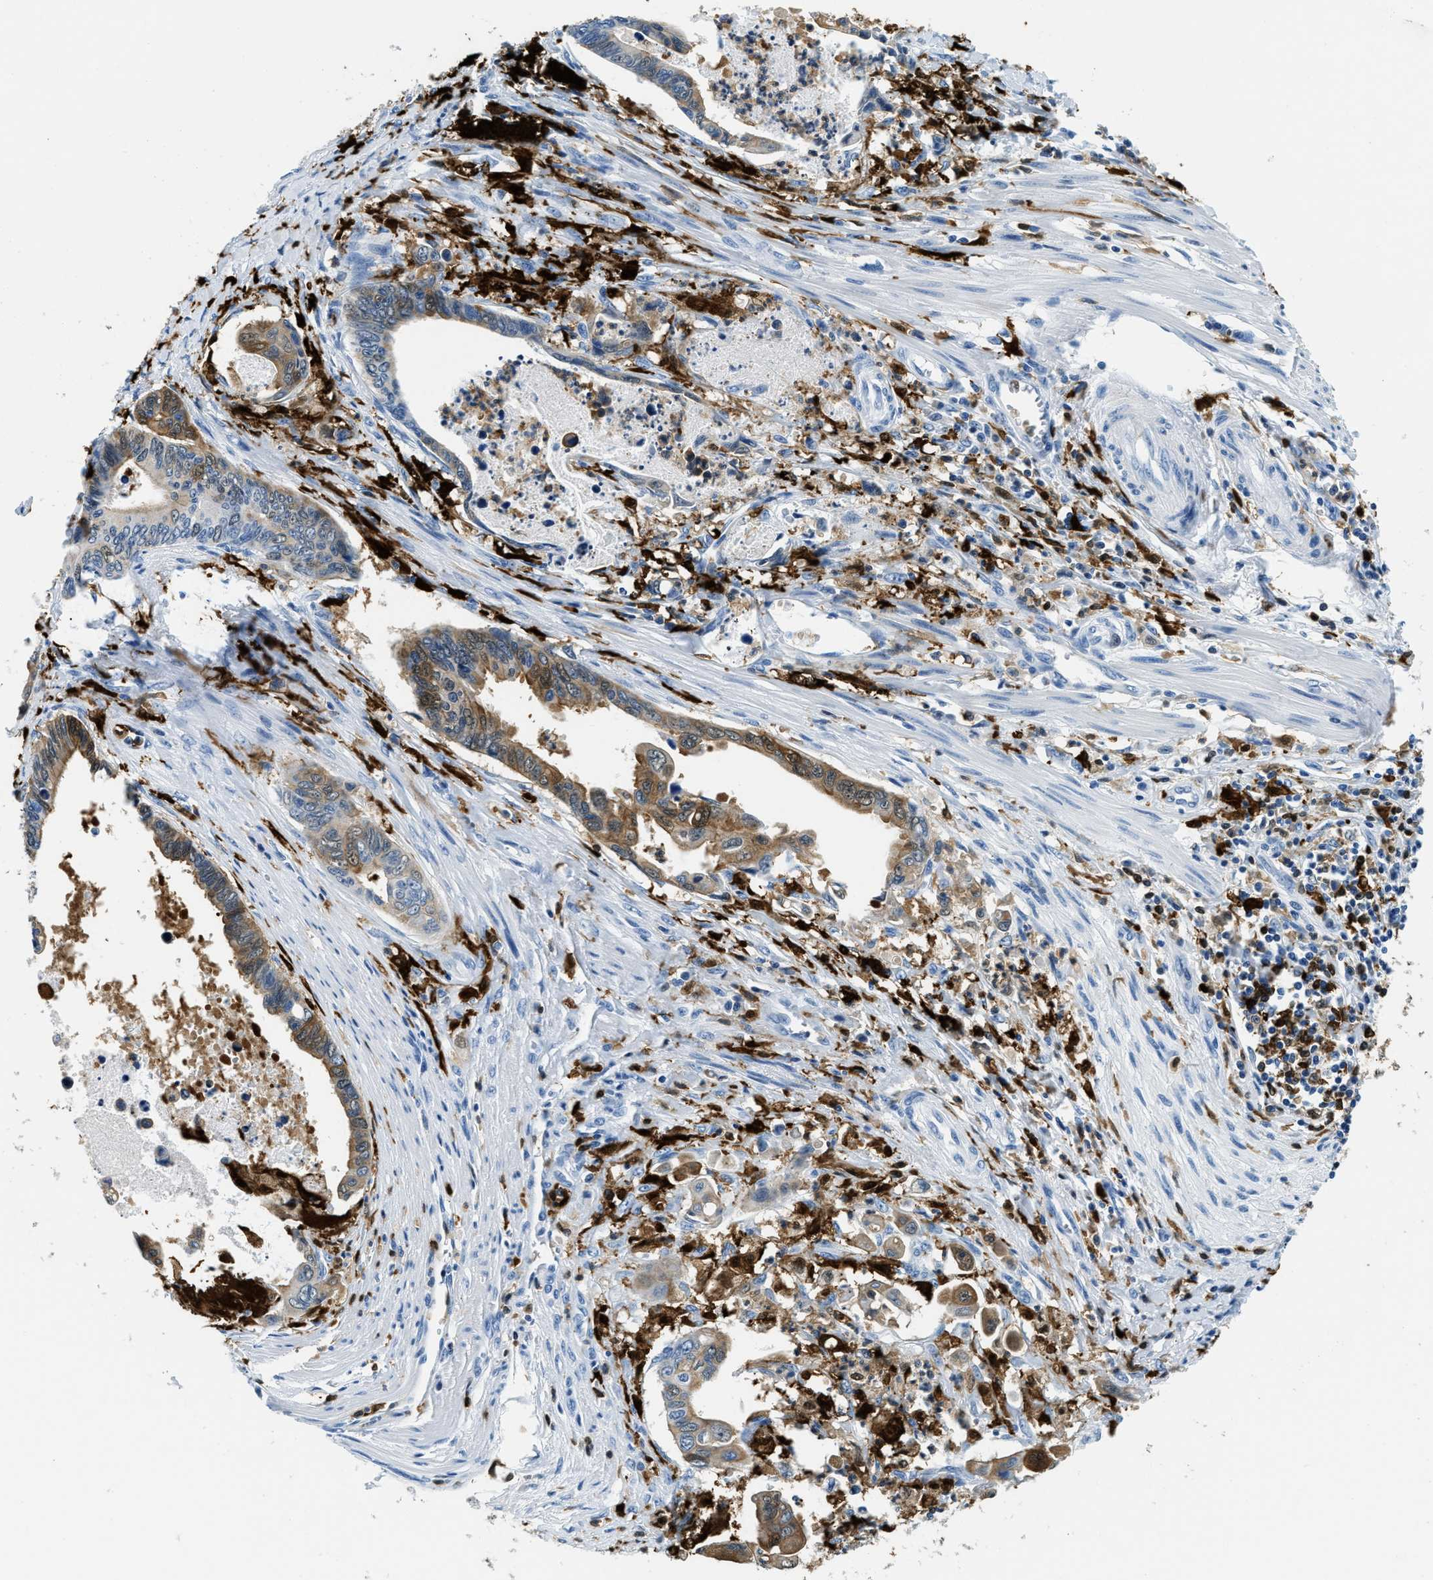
{"staining": {"intensity": "moderate", "quantity": "<25%", "location": "cytoplasmic/membranous"}, "tissue": "pancreatic cancer", "cell_type": "Tumor cells", "image_type": "cancer", "snomed": [{"axis": "morphology", "description": "Adenocarcinoma, NOS"}, {"axis": "topography", "description": "Pancreas"}], "caption": "Immunohistochemistry (IHC) micrograph of neoplastic tissue: human pancreatic adenocarcinoma stained using immunohistochemistry exhibits low levels of moderate protein expression localized specifically in the cytoplasmic/membranous of tumor cells, appearing as a cytoplasmic/membranous brown color.", "gene": "CAPG", "patient": {"sex": "female", "age": 70}}